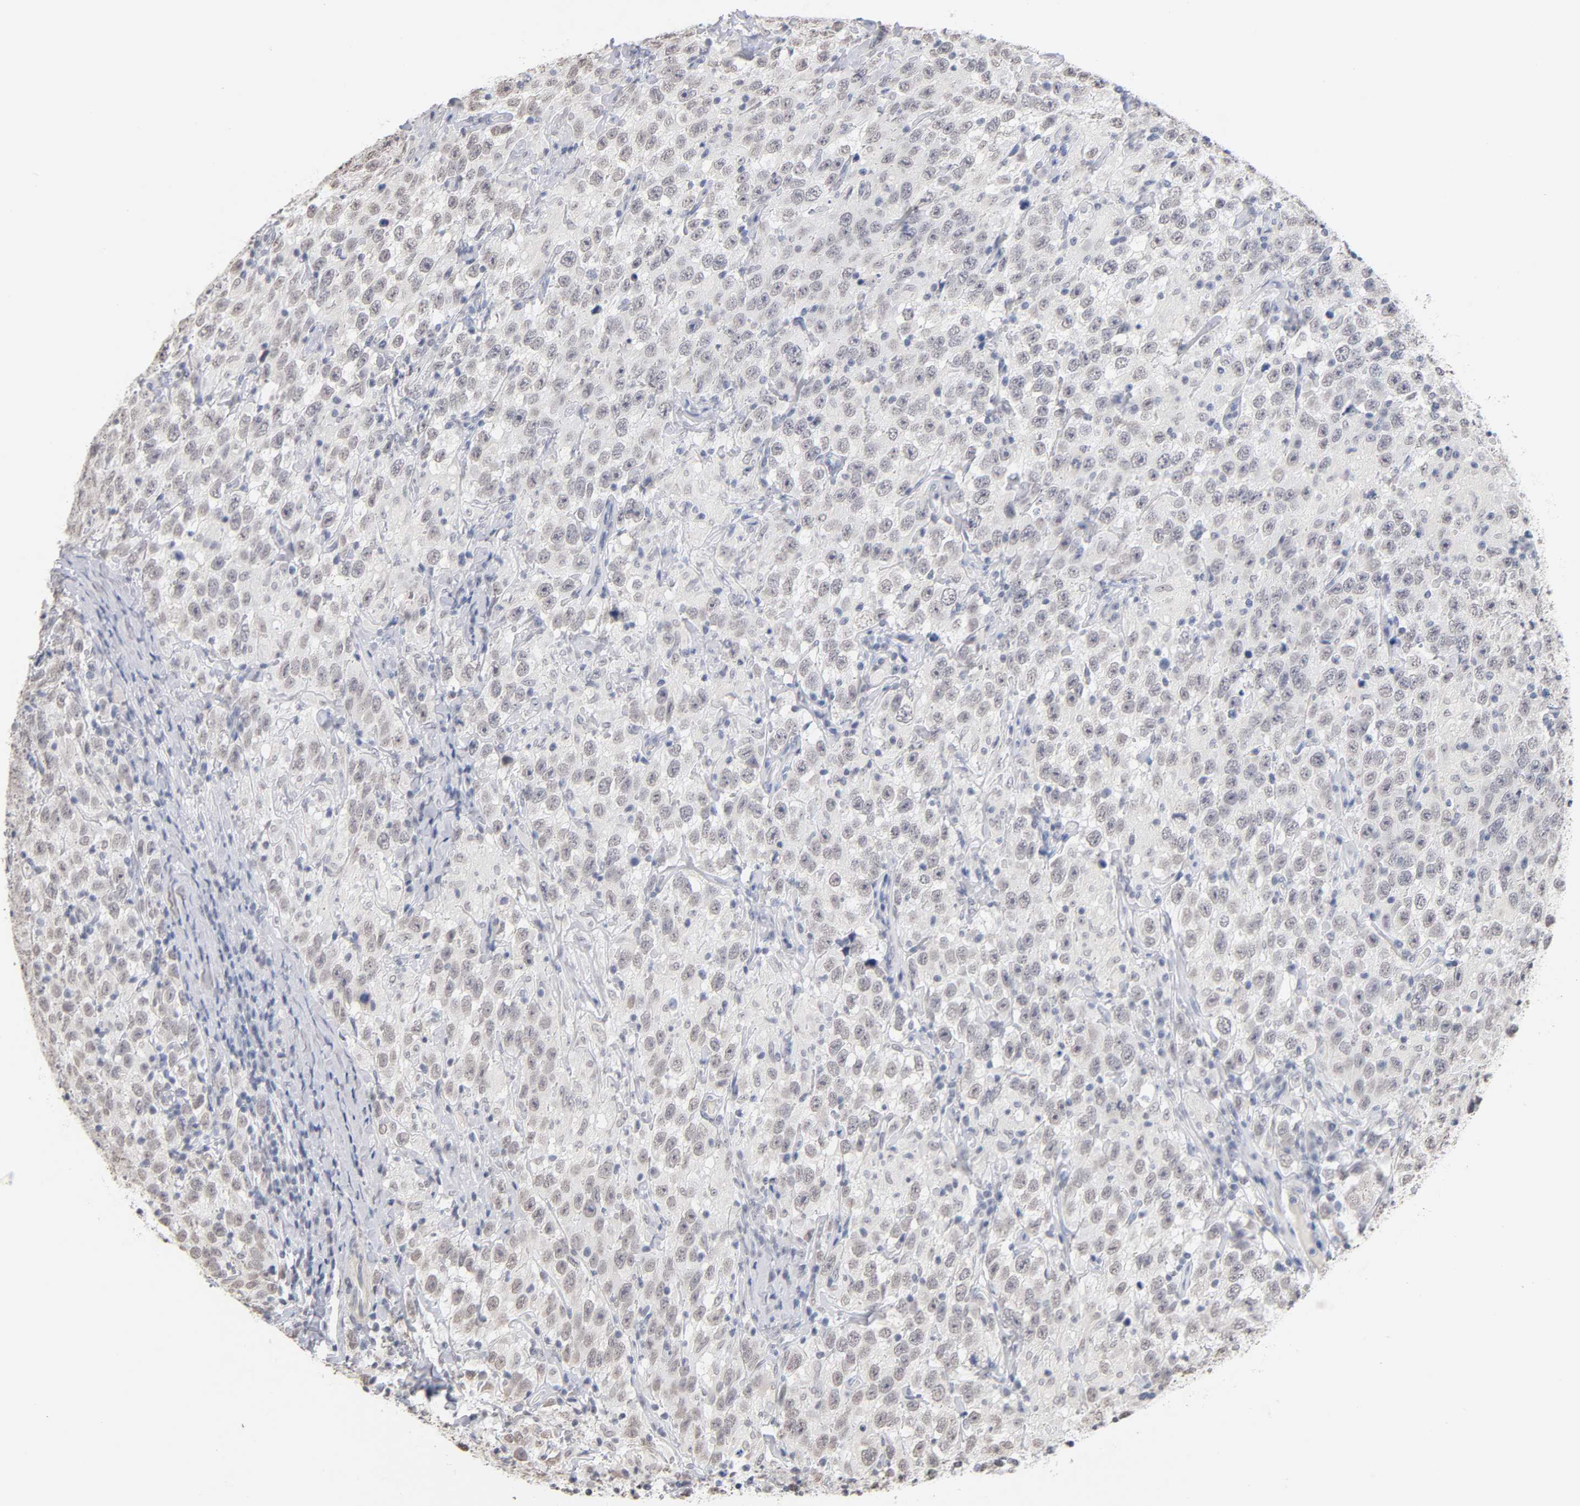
{"staining": {"intensity": "weak", "quantity": ">75%", "location": "nuclear"}, "tissue": "testis cancer", "cell_type": "Tumor cells", "image_type": "cancer", "snomed": [{"axis": "morphology", "description": "Seminoma, NOS"}, {"axis": "topography", "description": "Testis"}], "caption": "Immunohistochemical staining of testis seminoma displays low levels of weak nuclear staining in approximately >75% of tumor cells.", "gene": "CRABP2", "patient": {"sex": "male", "age": 41}}